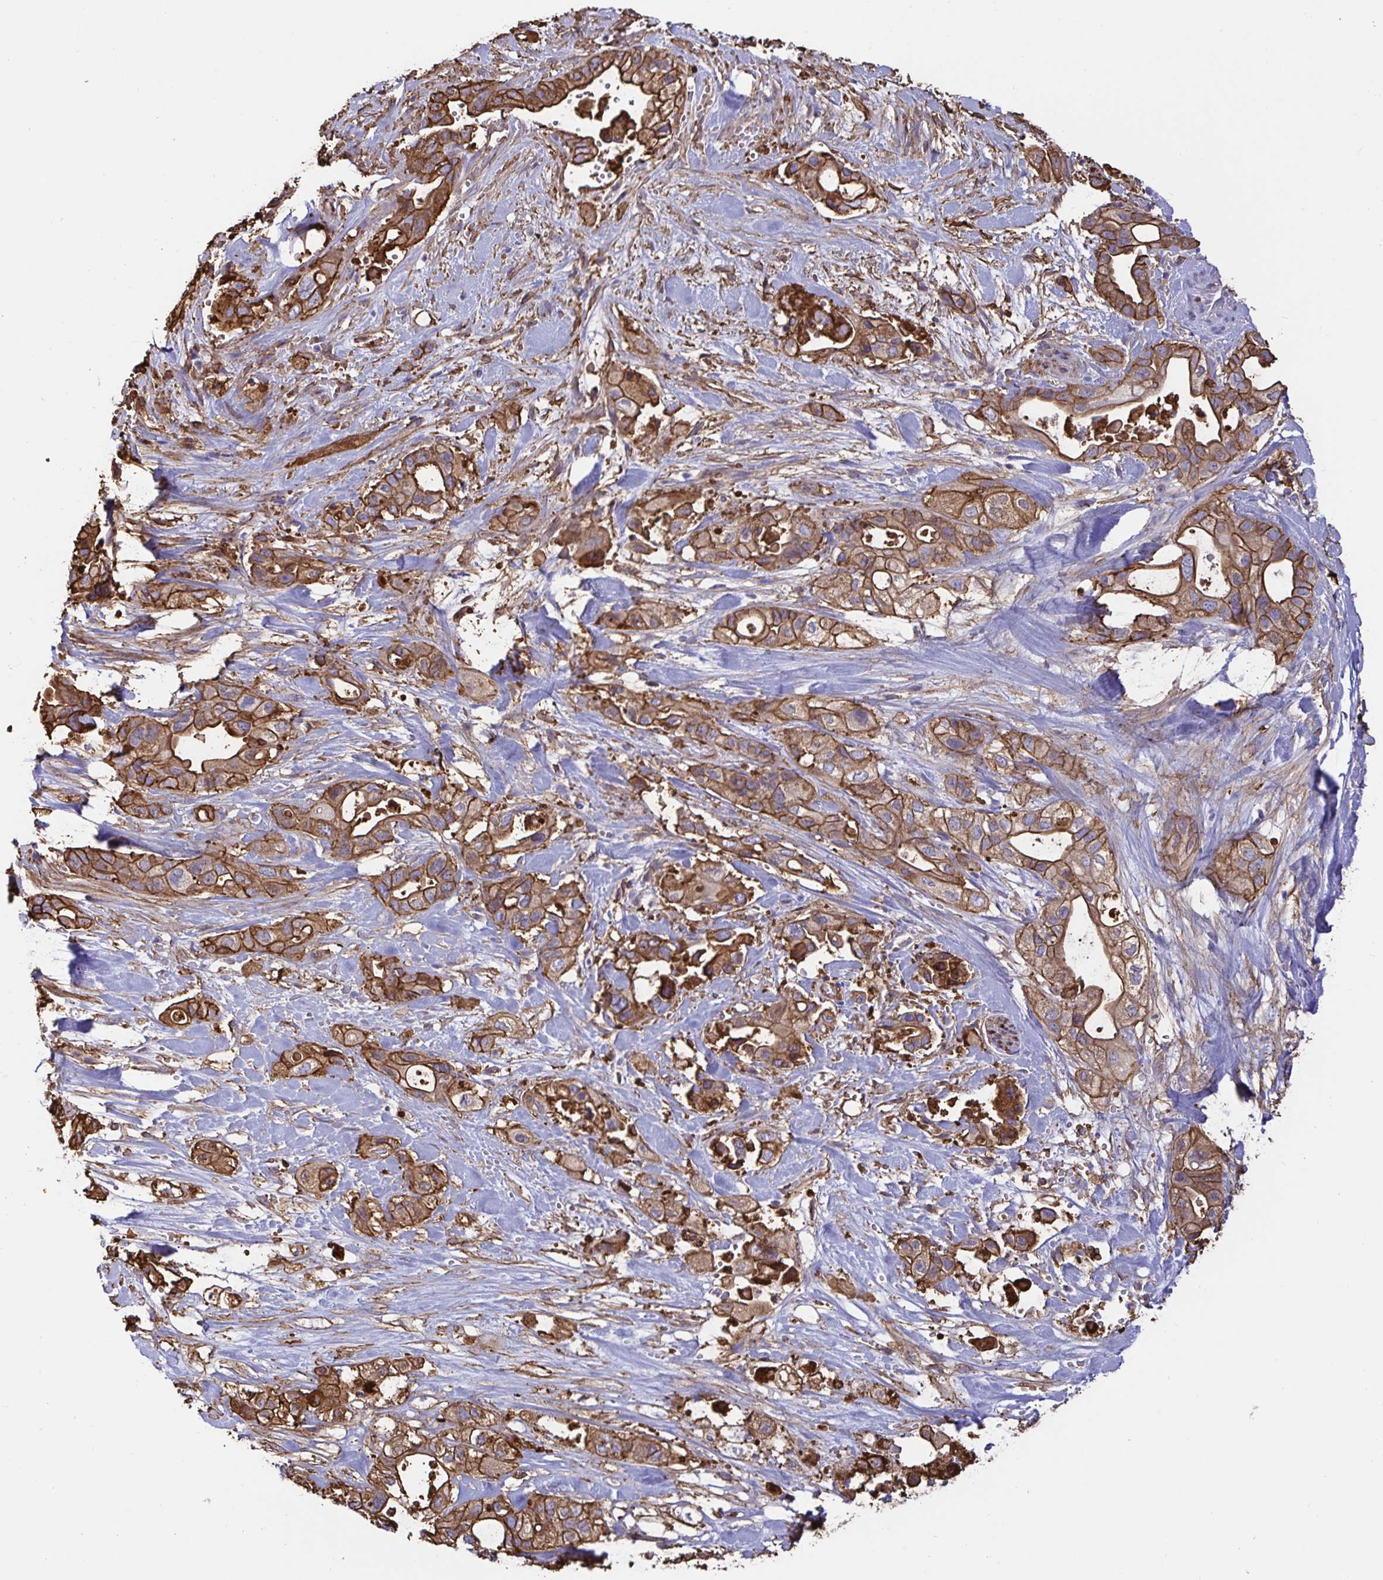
{"staining": {"intensity": "moderate", "quantity": ">75%", "location": "cytoplasmic/membranous"}, "tissue": "pancreatic cancer", "cell_type": "Tumor cells", "image_type": "cancer", "snomed": [{"axis": "morphology", "description": "Adenocarcinoma, NOS"}, {"axis": "topography", "description": "Pancreas"}], "caption": "DAB immunohistochemical staining of pancreatic adenocarcinoma displays moderate cytoplasmic/membranous protein positivity in approximately >75% of tumor cells.", "gene": "ANXA2", "patient": {"sex": "male", "age": 44}}